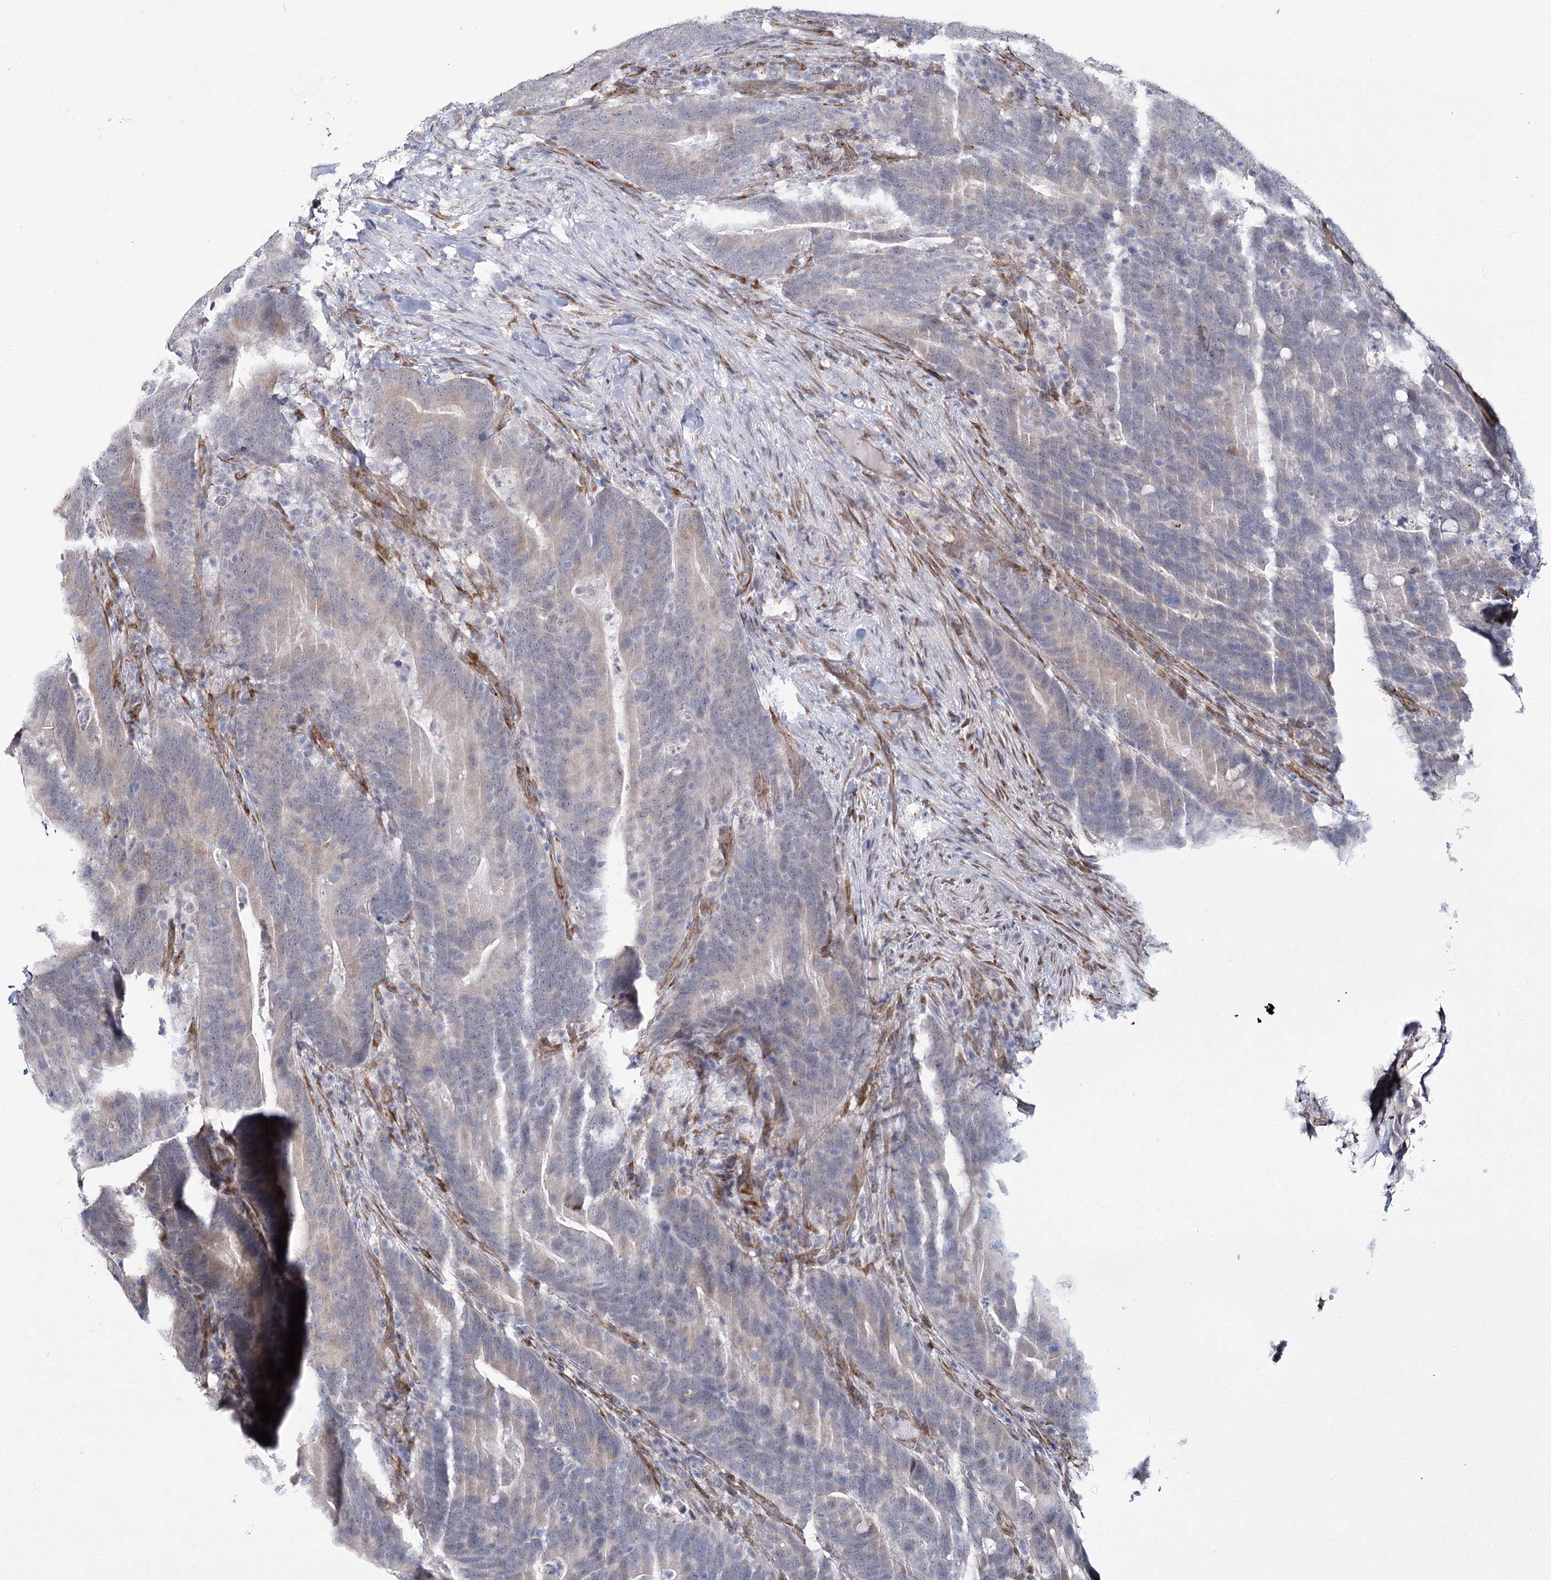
{"staining": {"intensity": "weak", "quantity": "<25%", "location": "cytoplasmic/membranous"}, "tissue": "colorectal cancer", "cell_type": "Tumor cells", "image_type": "cancer", "snomed": [{"axis": "morphology", "description": "Adenocarcinoma, NOS"}, {"axis": "topography", "description": "Colon"}], "caption": "This is an immunohistochemistry photomicrograph of human colorectal cancer. There is no staining in tumor cells.", "gene": "YBX3", "patient": {"sex": "female", "age": 66}}